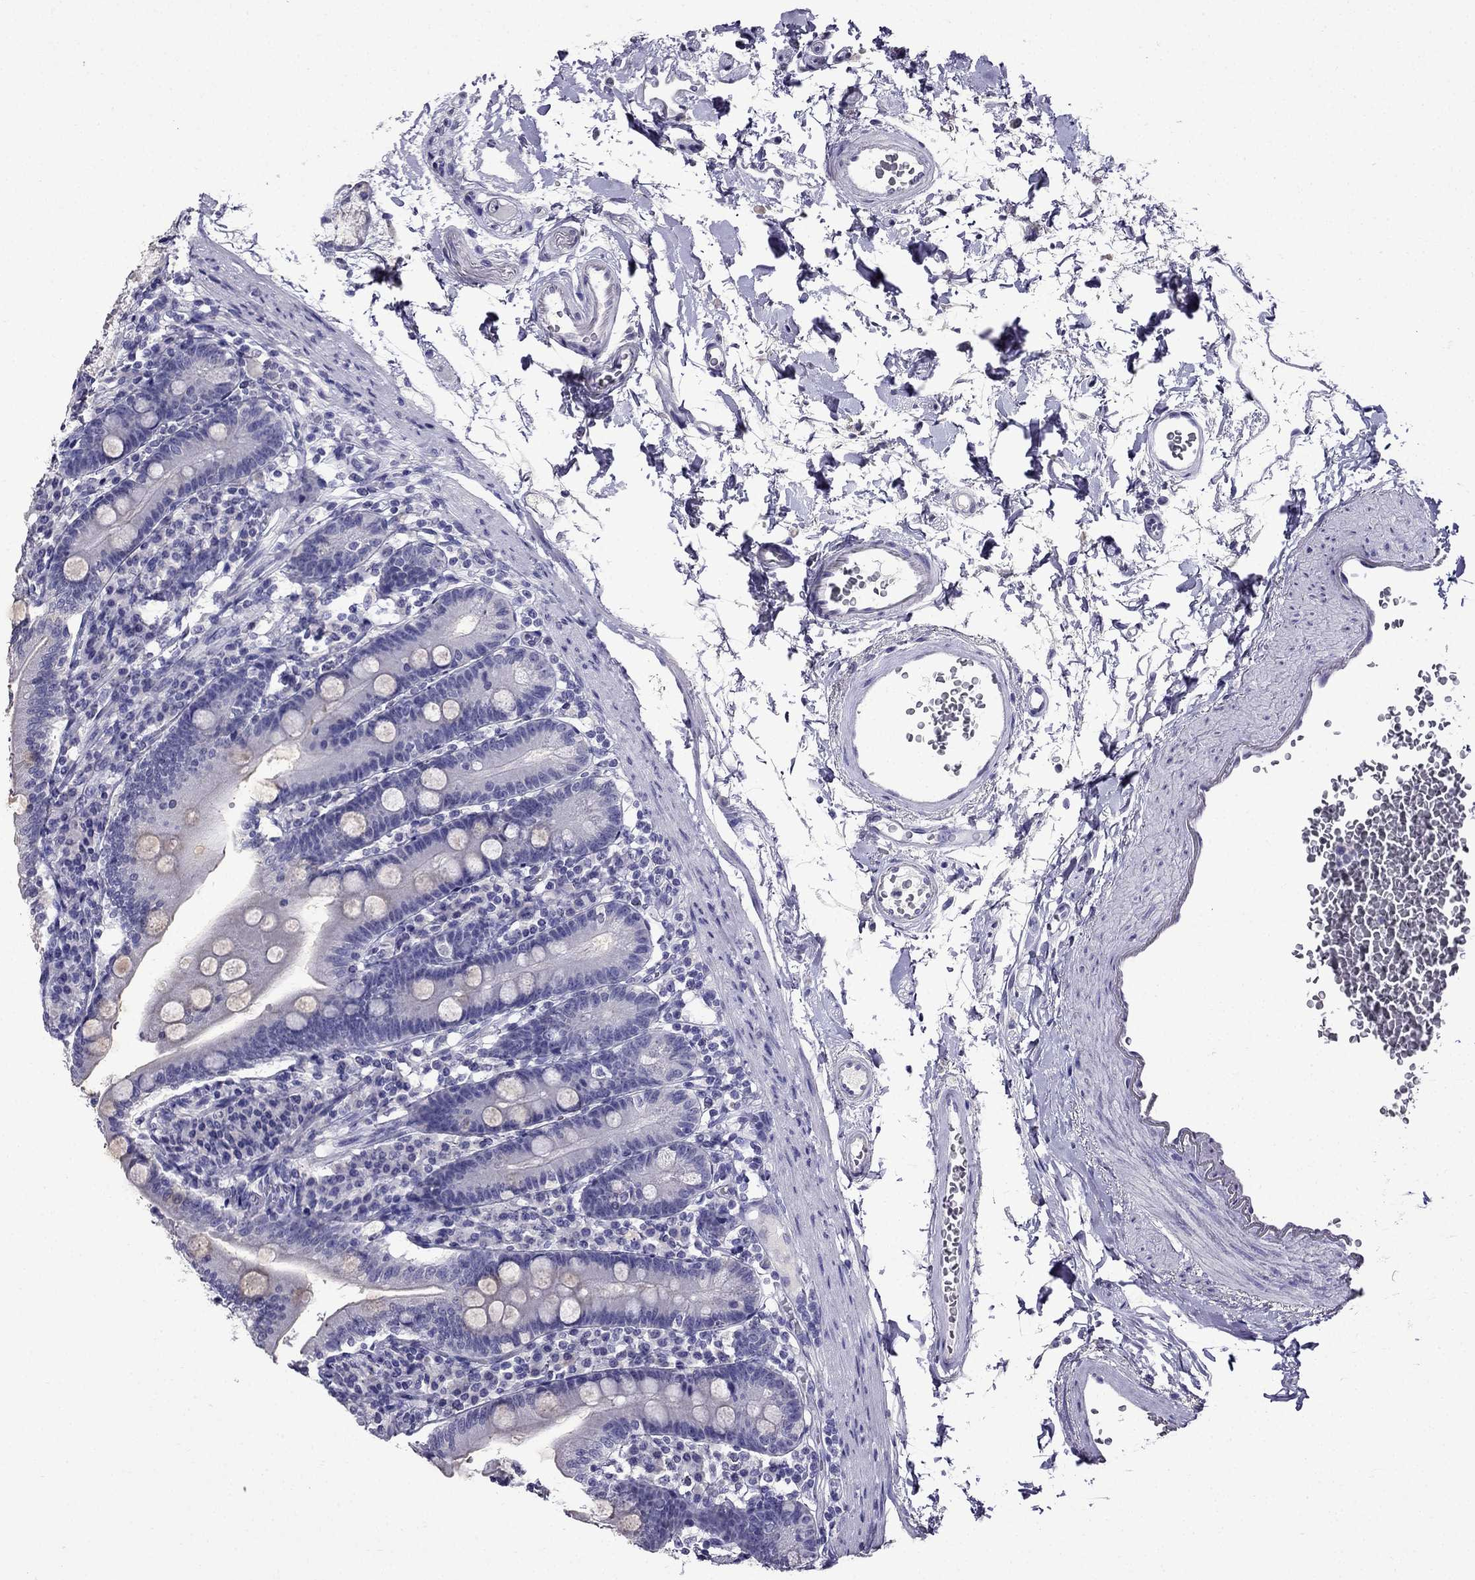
{"staining": {"intensity": "negative", "quantity": "none", "location": "none"}, "tissue": "duodenum", "cell_type": "Glandular cells", "image_type": "normal", "snomed": [{"axis": "morphology", "description": "Normal tissue, NOS"}, {"axis": "topography", "description": "Duodenum"}], "caption": "Immunohistochemistry (IHC) photomicrograph of benign duodenum stained for a protein (brown), which demonstrates no staining in glandular cells.", "gene": "DNAH17", "patient": {"sex": "female", "age": 67}}